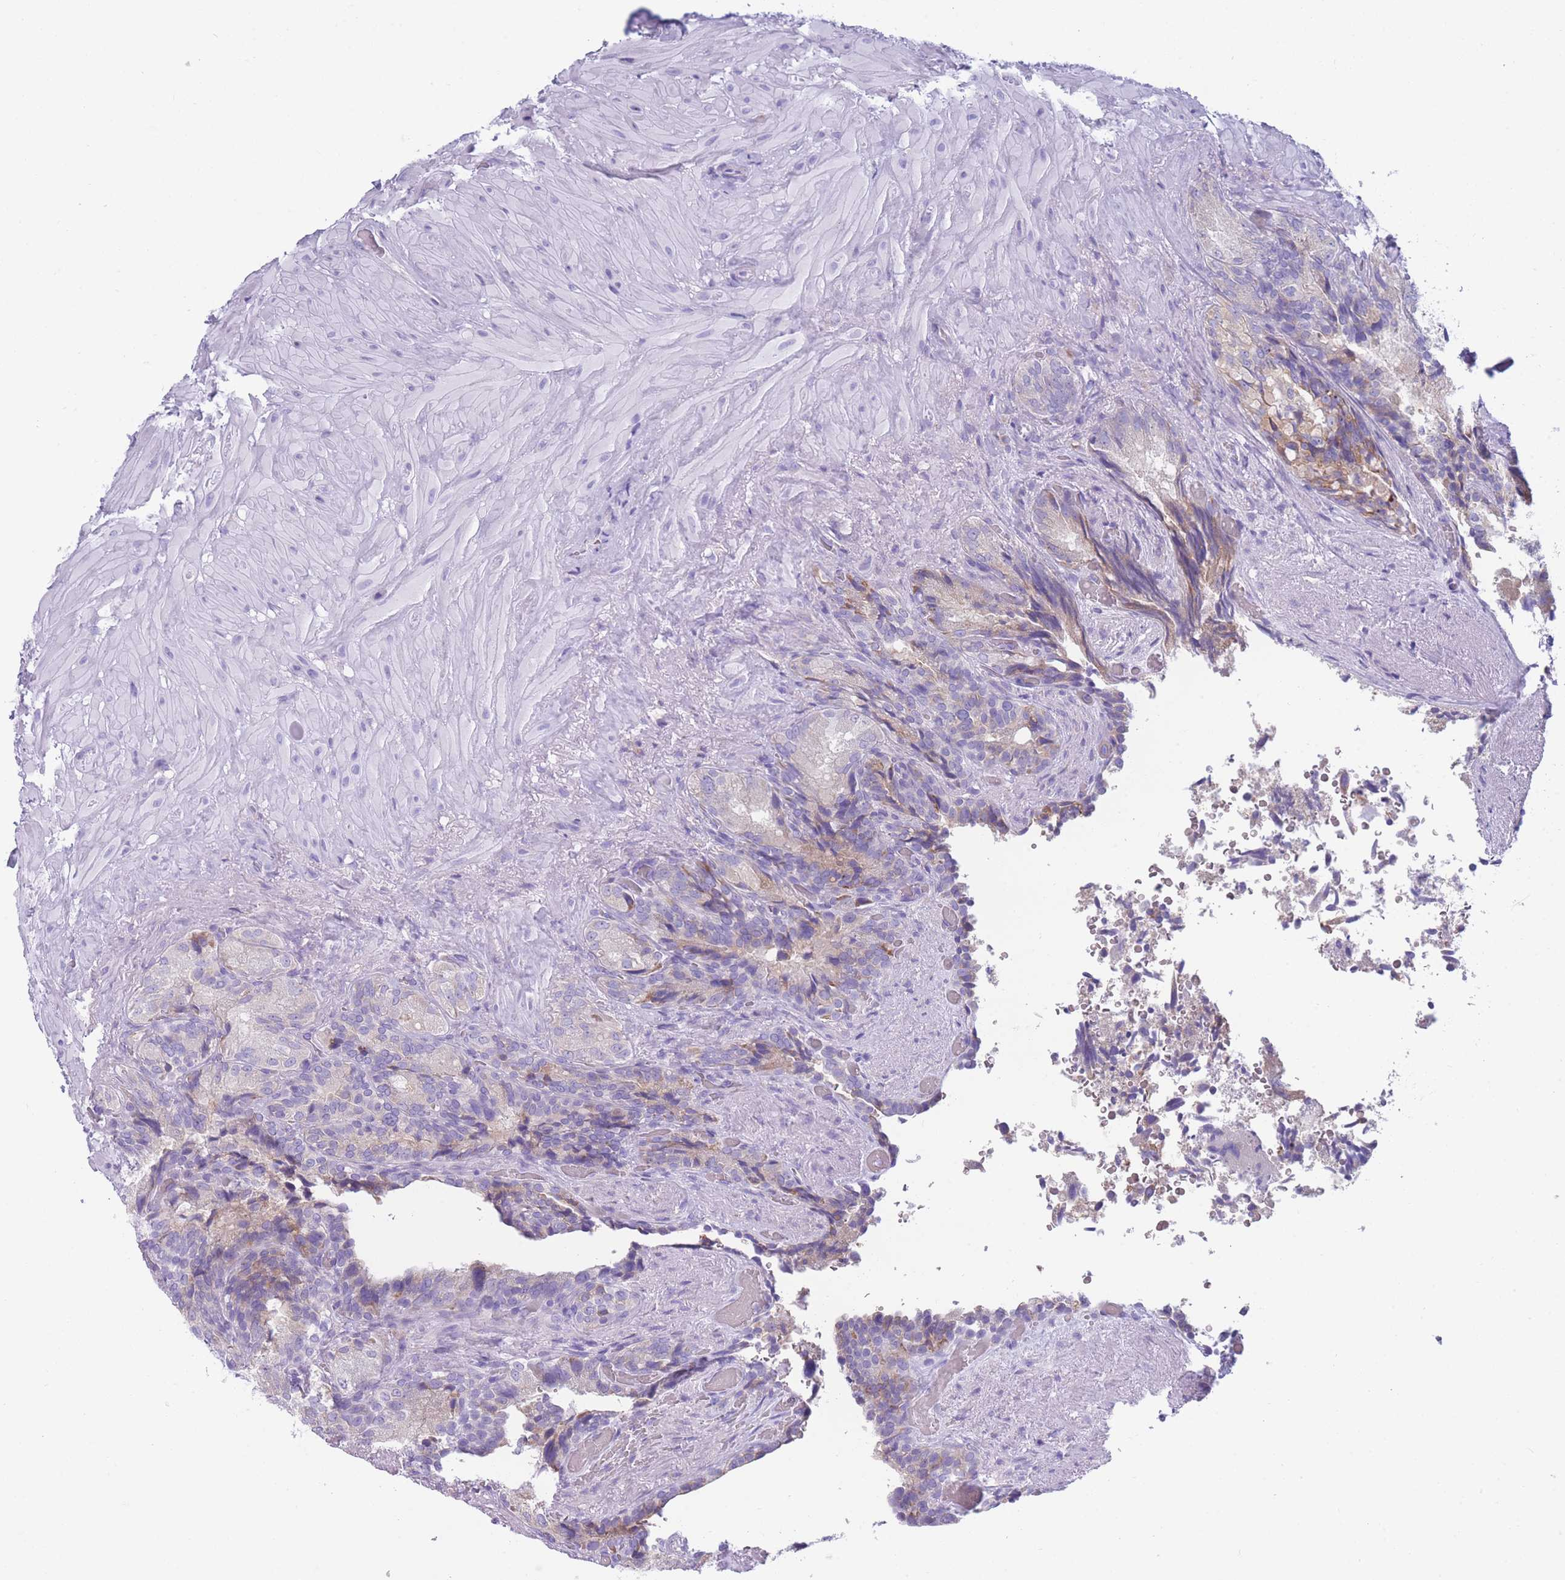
{"staining": {"intensity": "negative", "quantity": "none", "location": "none"}, "tissue": "seminal vesicle", "cell_type": "Glandular cells", "image_type": "normal", "snomed": [{"axis": "morphology", "description": "Normal tissue, NOS"}, {"axis": "topography", "description": "Seminal veicle"}], "caption": "The photomicrograph shows no staining of glandular cells in unremarkable seminal vesicle.", "gene": "XKR8", "patient": {"sex": "male", "age": 63}}